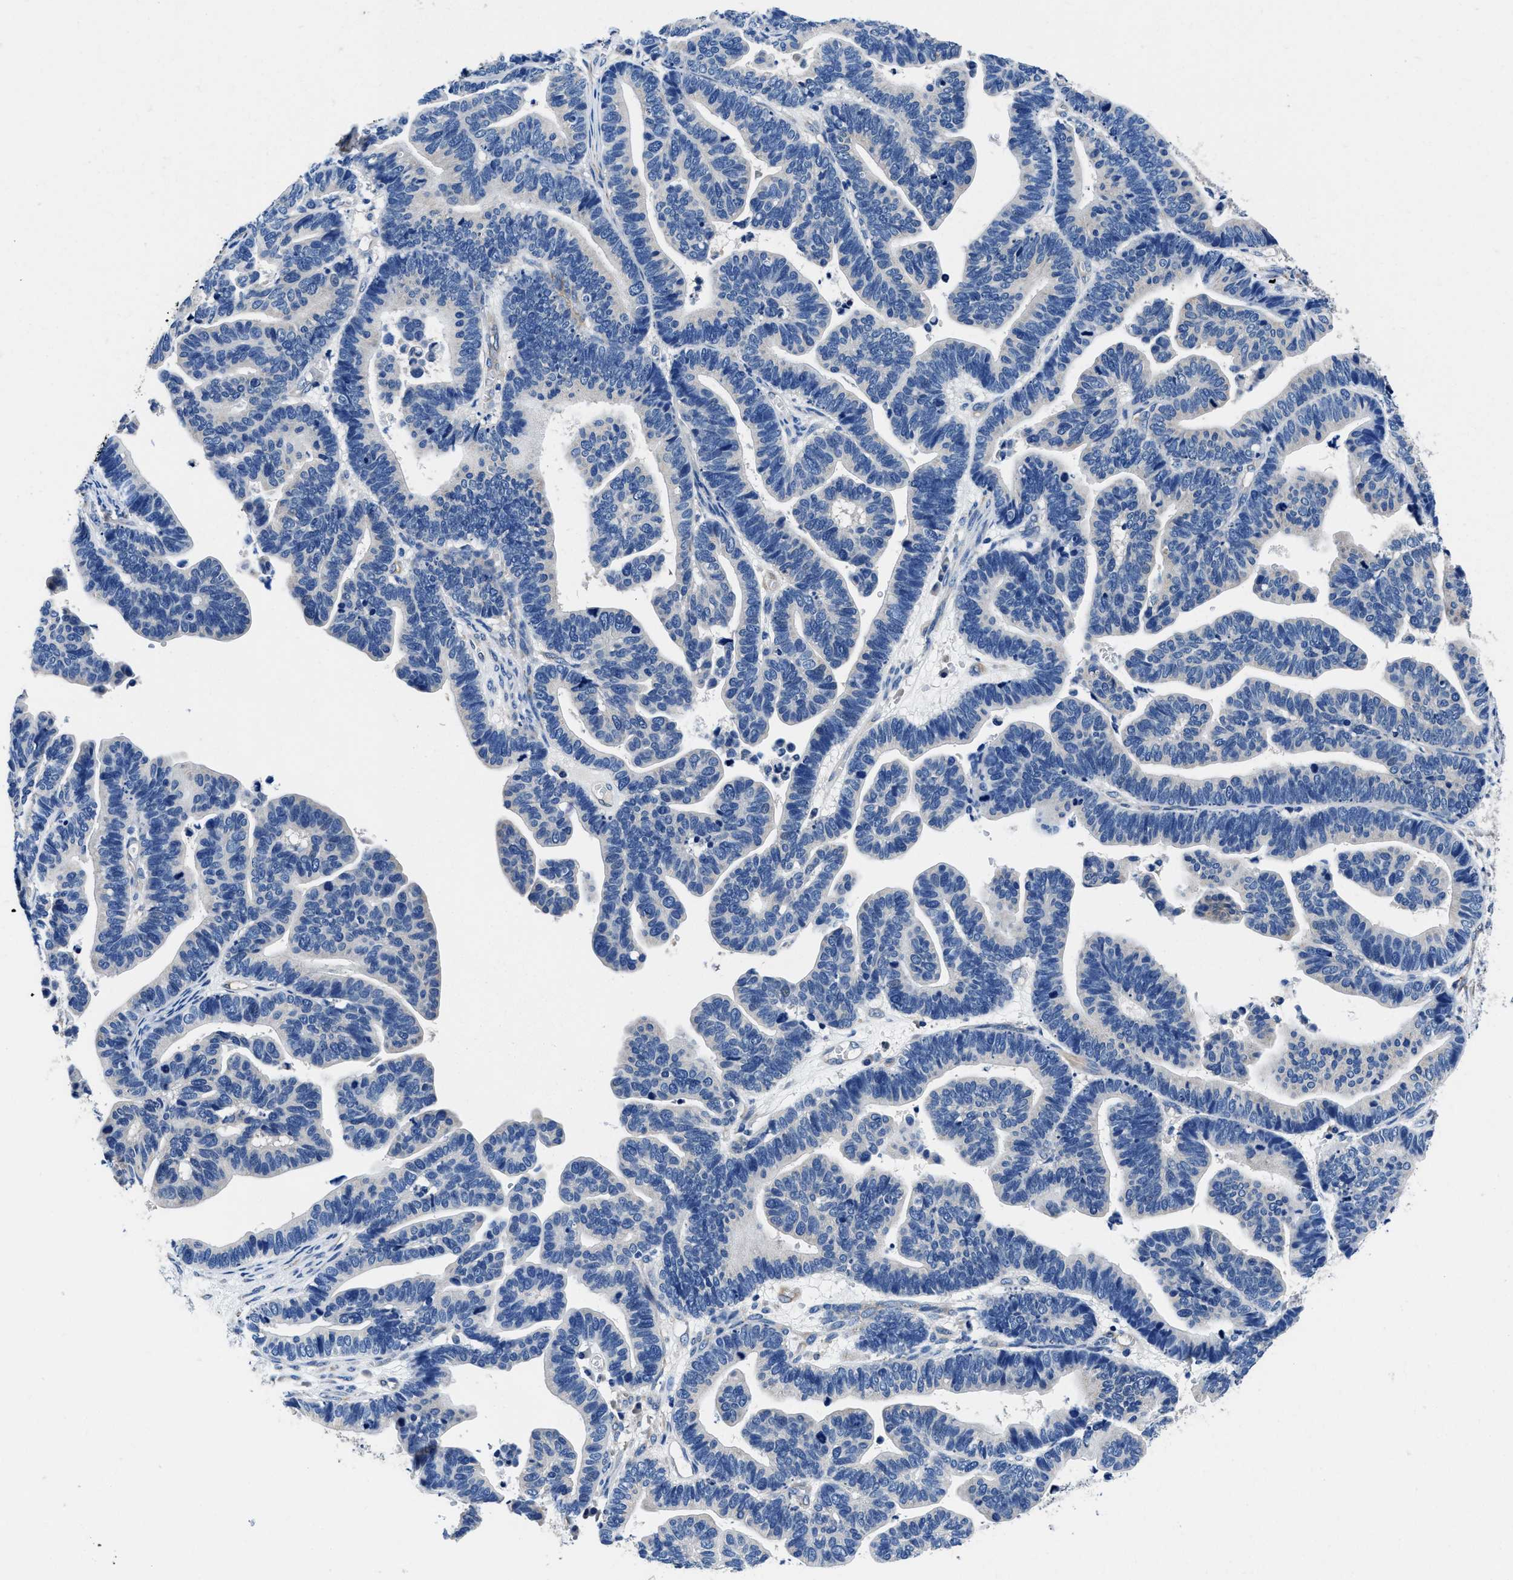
{"staining": {"intensity": "negative", "quantity": "none", "location": "none"}, "tissue": "ovarian cancer", "cell_type": "Tumor cells", "image_type": "cancer", "snomed": [{"axis": "morphology", "description": "Cystadenocarcinoma, serous, NOS"}, {"axis": "topography", "description": "Ovary"}], "caption": "Ovarian serous cystadenocarcinoma stained for a protein using immunohistochemistry demonstrates no expression tumor cells.", "gene": "NEU1", "patient": {"sex": "female", "age": 56}}